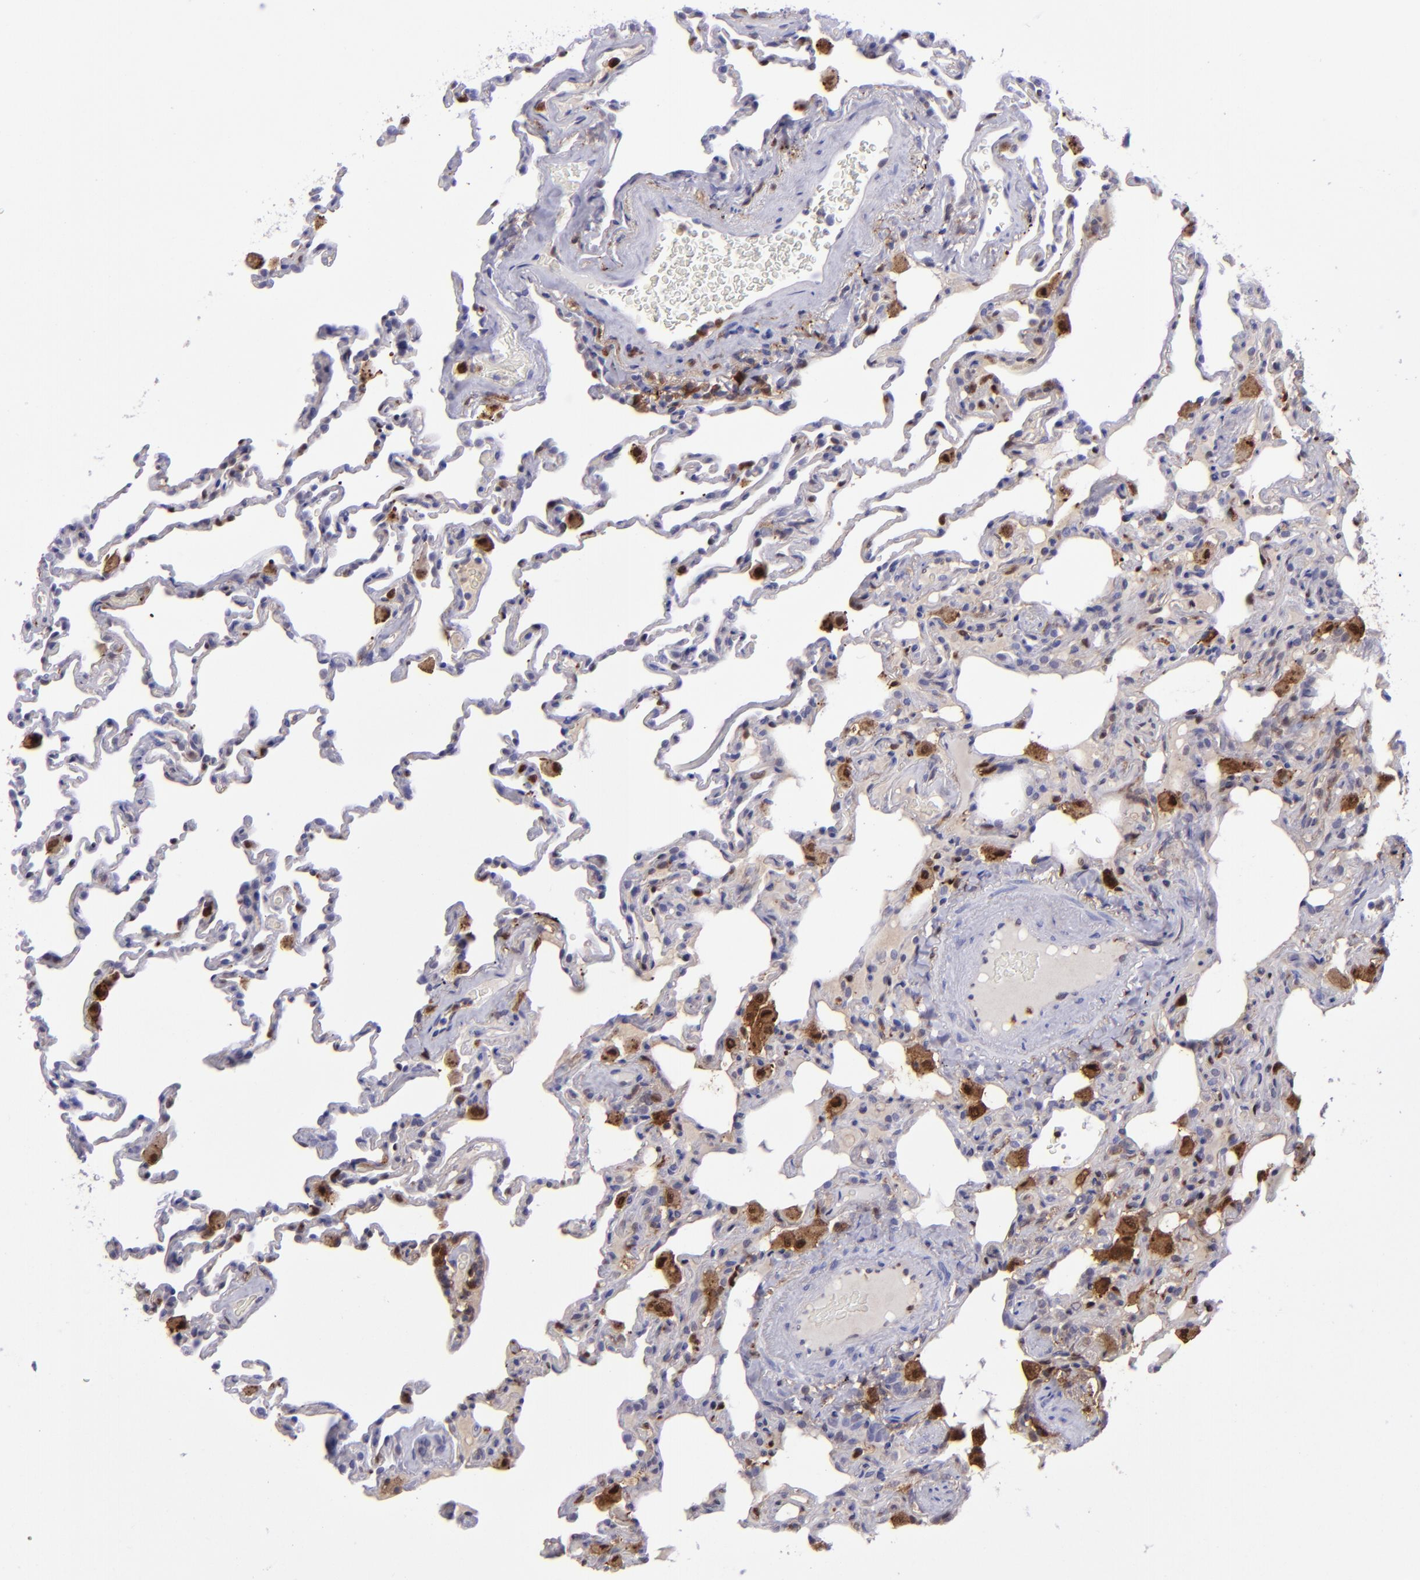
{"staining": {"intensity": "moderate", "quantity": "<25%", "location": "cytoplasmic/membranous,nuclear"}, "tissue": "lung", "cell_type": "Alveolar cells", "image_type": "normal", "snomed": [{"axis": "morphology", "description": "Normal tissue, NOS"}, {"axis": "topography", "description": "Lung"}], "caption": "A histopathology image showing moderate cytoplasmic/membranous,nuclear positivity in about <25% of alveolar cells in unremarkable lung, as visualized by brown immunohistochemical staining.", "gene": "TYMP", "patient": {"sex": "male", "age": 59}}